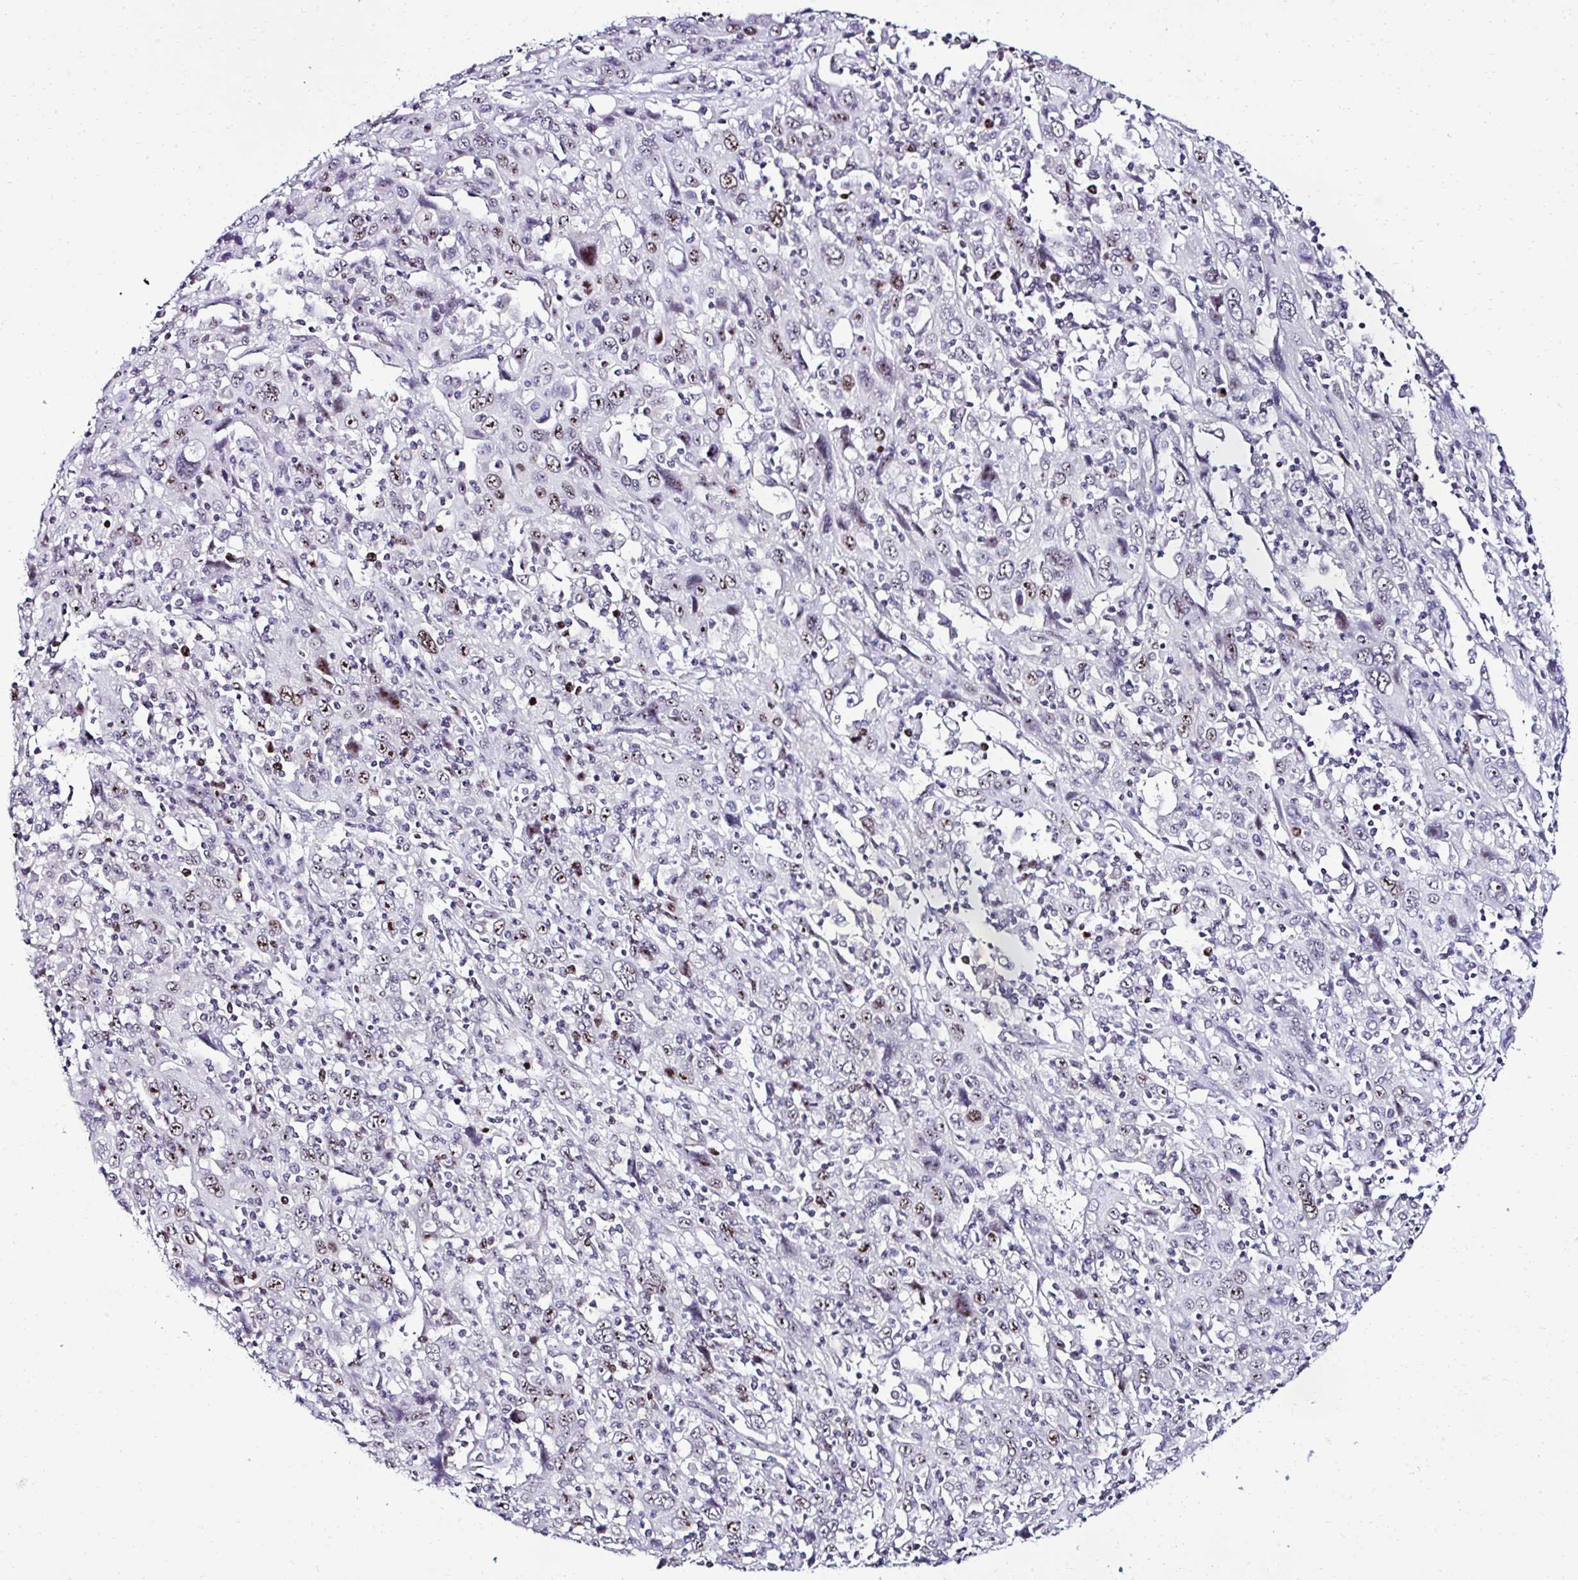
{"staining": {"intensity": "moderate", "quantity": "25%-75%", "location": "nuclear"}, "tissue": "cervical cancer", "cell_type": "Tumor cells", "image_type": "cancer", "snomed": [{"axis": "morphology", "description": "Squamous cell carcinoma, NOS"}, {"axis": "topography", "description": "Cervix"}], "caption": "Cervical squamous cell carcinoma tissue demonstrates moderate nuclear positivity in about 25%-75% of tumor cells", "gene": "CEP72", "patient": {"sex": "female", "age": 46}}